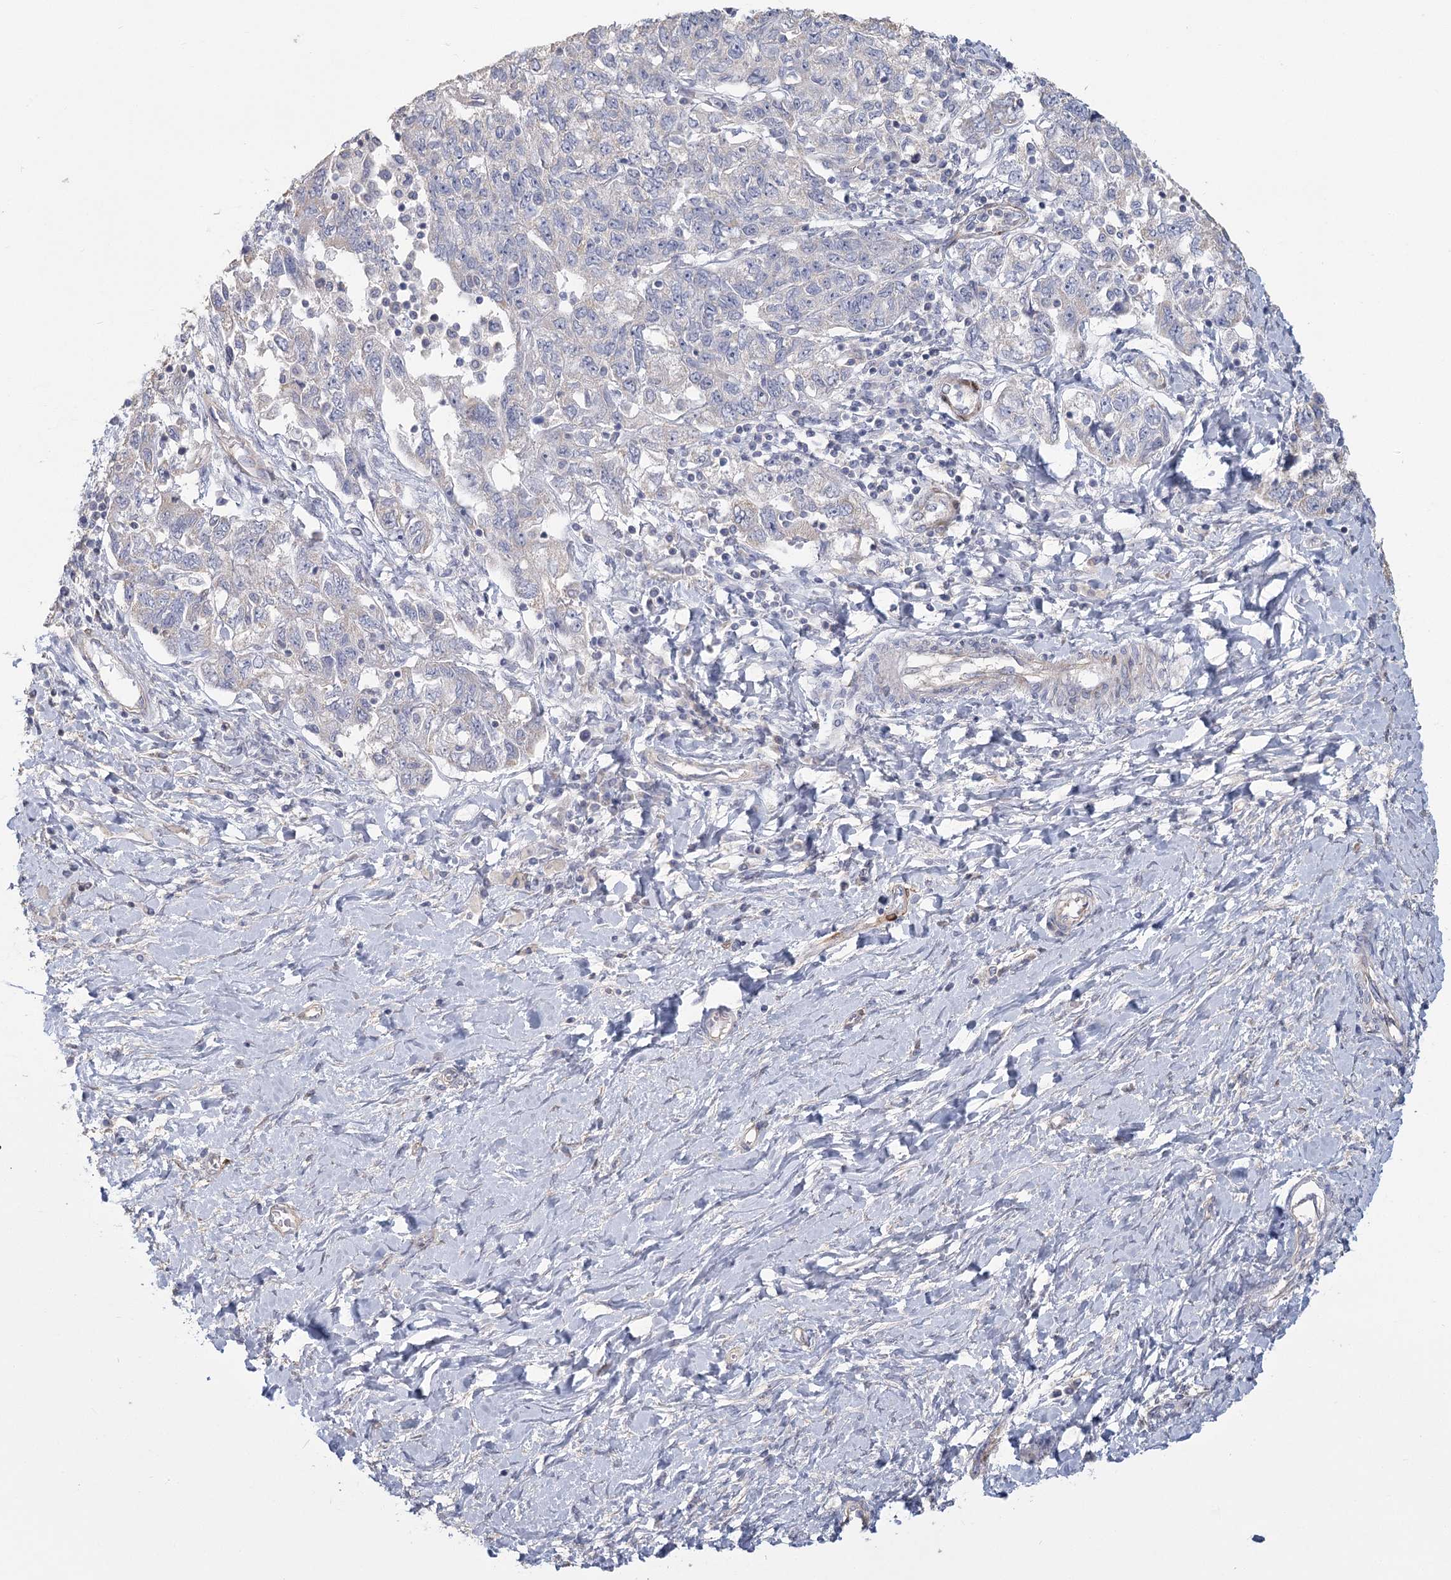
{"staining": {"intensity": "negative", "quantity": "none", "location": "none"}, "tissue": "ovarian cancer", "cell_type": "Tumor cells", "image_type": "cancer", "snomed": [{"axis": "morphology", "description": "Carcinoma, NOS"}, {"axis": "morphology", "description": "Cystadenocarcinoma, serous, NOS"}, {"axis": "topography", "description": "Ovary"}], "caption": "Immunohistochemical staining of ovarian carcinoma demonstrates no significant positivity in tumor cells.", "gene": "CNTLN", "patient": {"sex": "female", "age": 69}}